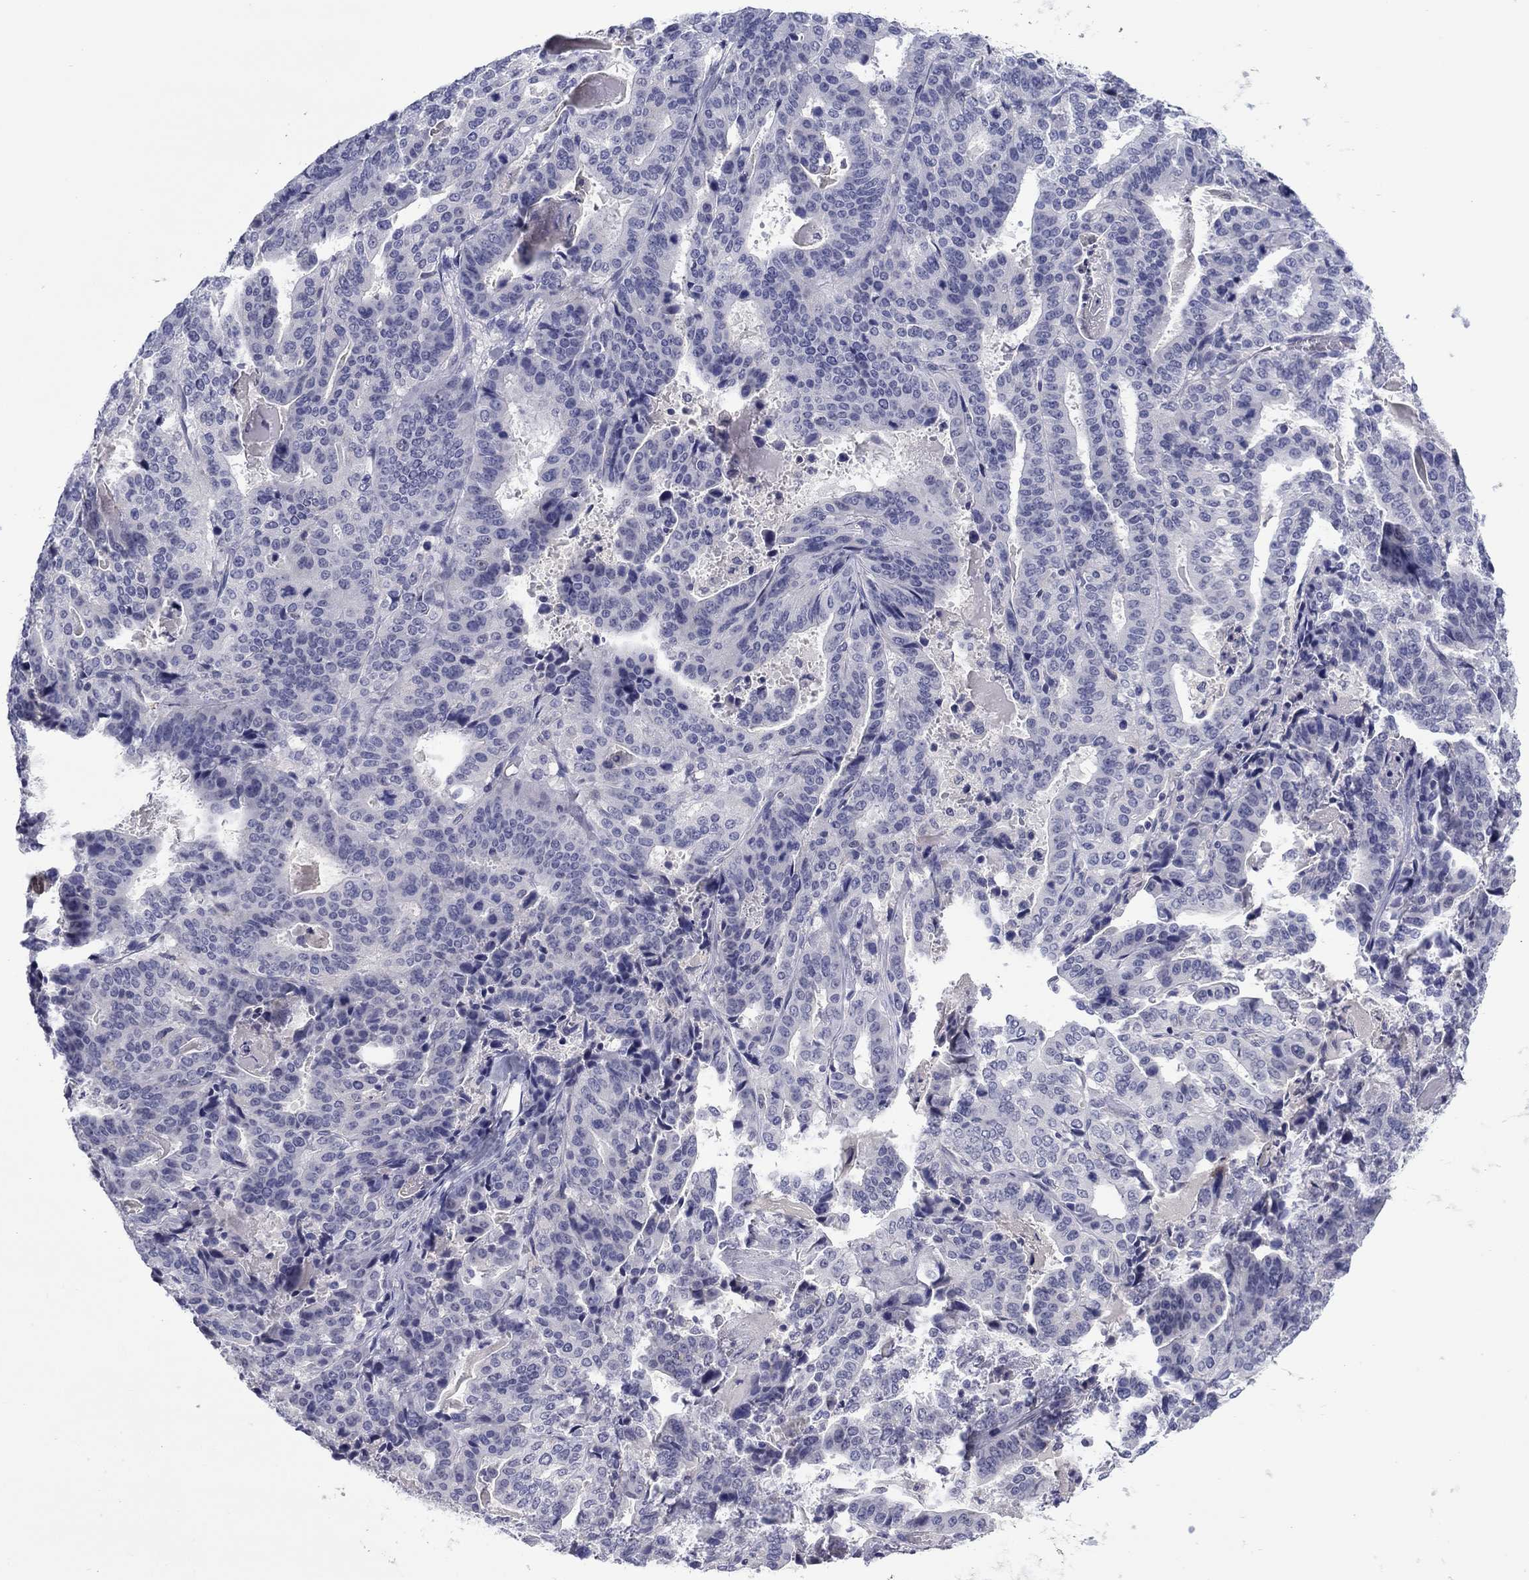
{"staining": {"intensity": "negative", "quantity": "none", "location": "none"}, "tissue": "stomach cancer", "cell_type": "Tumor cells", "image_type": "cancer", "snomed": [{"axis": "morphology", "description": "Adenocarcinoma, NOS"}, {"axis": "topography", "description": "Stomach"}], "caption": "High magnification brightfield microscopy of stomach adenocarcinoma stained with DAB (brown) and counterstained with hematoxylin (blue): tumor cells show no significant expression. Brightfield microscopy of immunohistochemistry stained with DAB (brown) and hematoxylin (blue), captured at high magnification.", "gene": "TCFL5", "patient": {"sex": "male", "age": 48}}